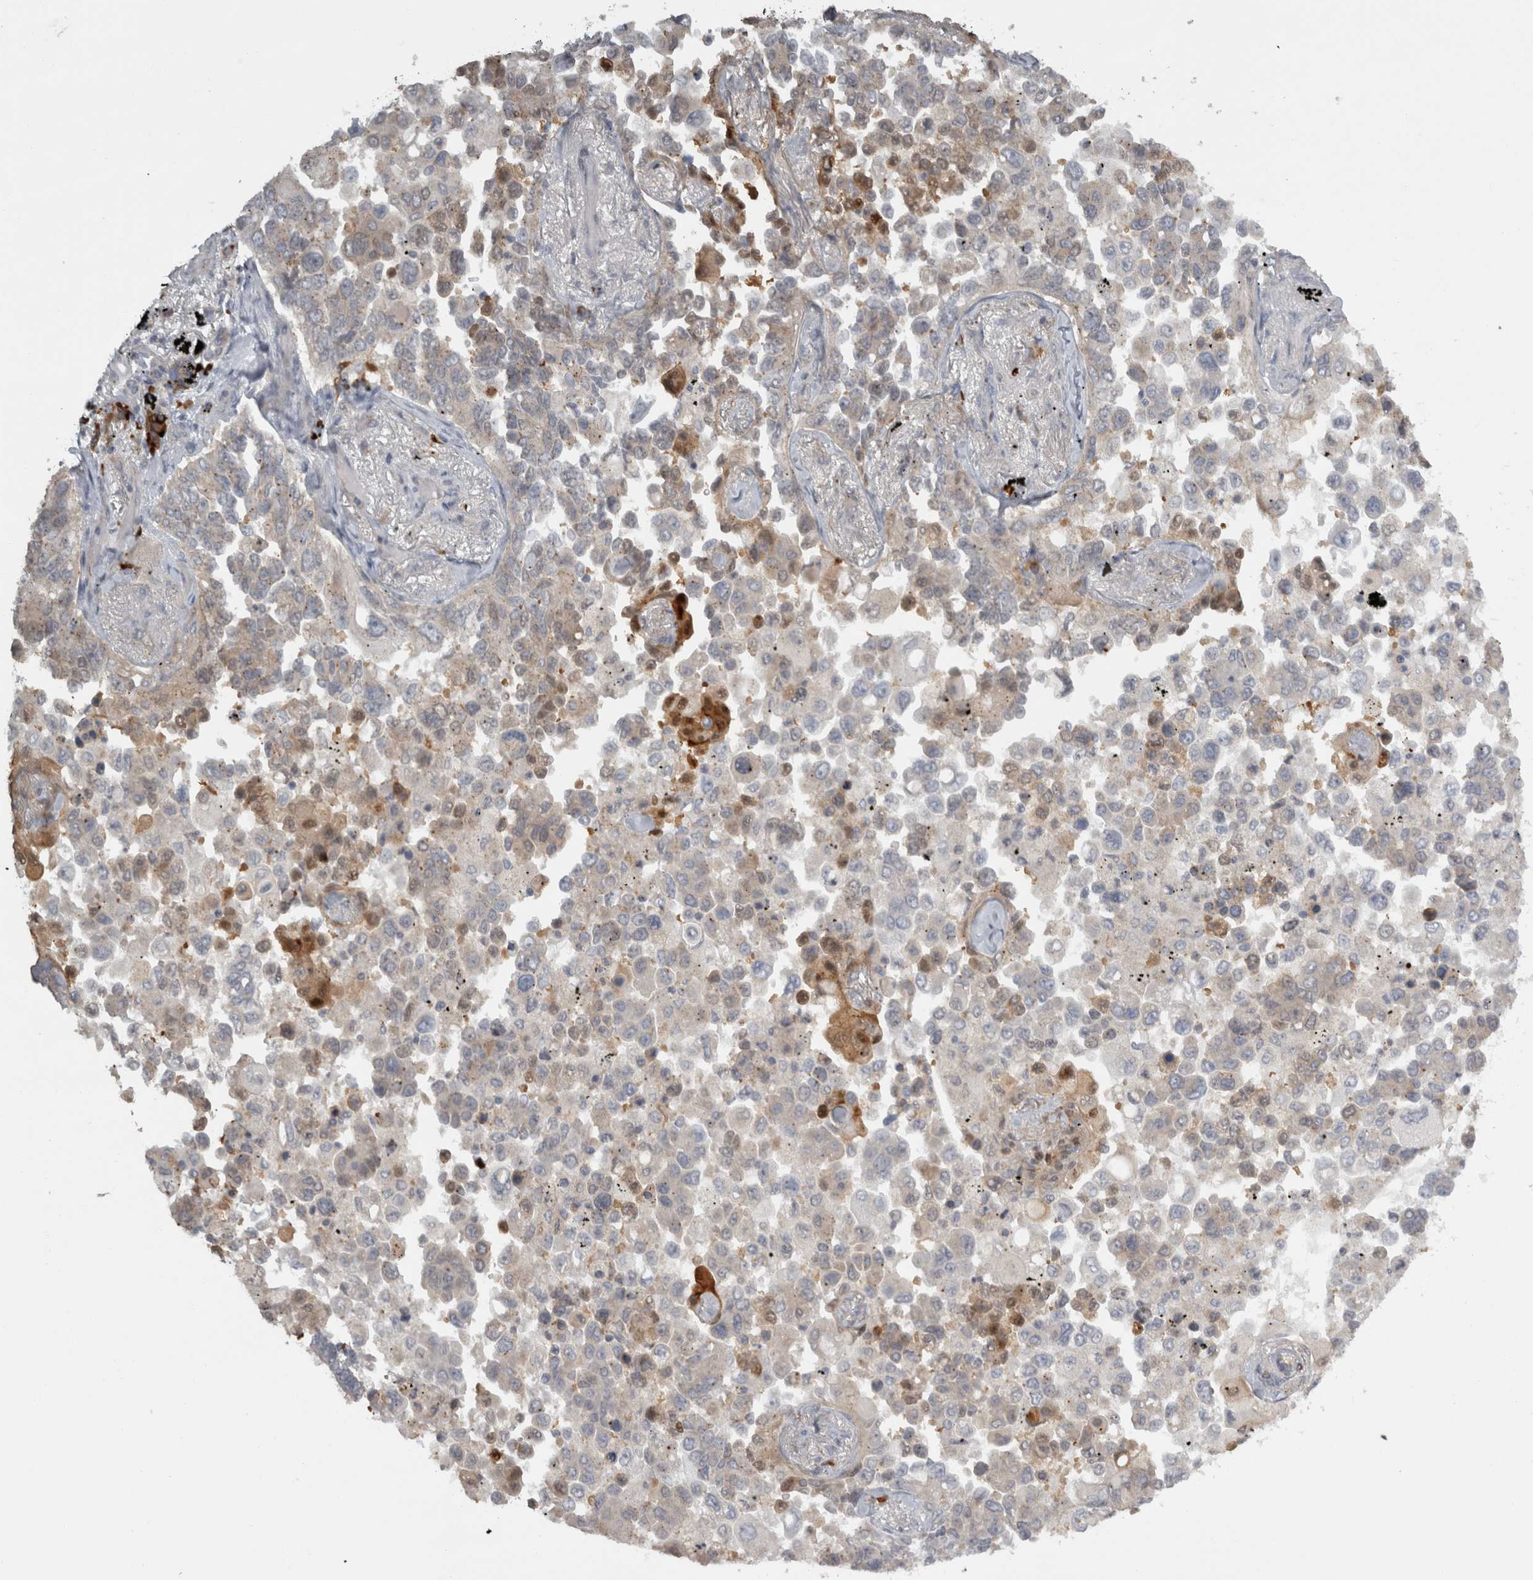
{"staining": {"intensity": "weak", "quantity": "25%-75%", "location": "cytoplasmic/membranous"}, "tissue": "lung cancer", "cell_type": "Tumor cells", "image_type": "cancer", "snomed": [{"axis": "morphology", "description": "Adenocarcinoma, NOS"}, {"axis": "topography", "description": "Lung"}], "caption": "DAB (3,3'-diaminobenzidine) immunohistochemical staining of human lung adenocarcinoma exhibits weak cytoplasmic/membranous protein expression in about 25%-75% of tumor cells. (IHC, brightfield microscopy, high magnification).", "gene": "SLCO5A1", "patient": {"sex": "female", "age": 67}}